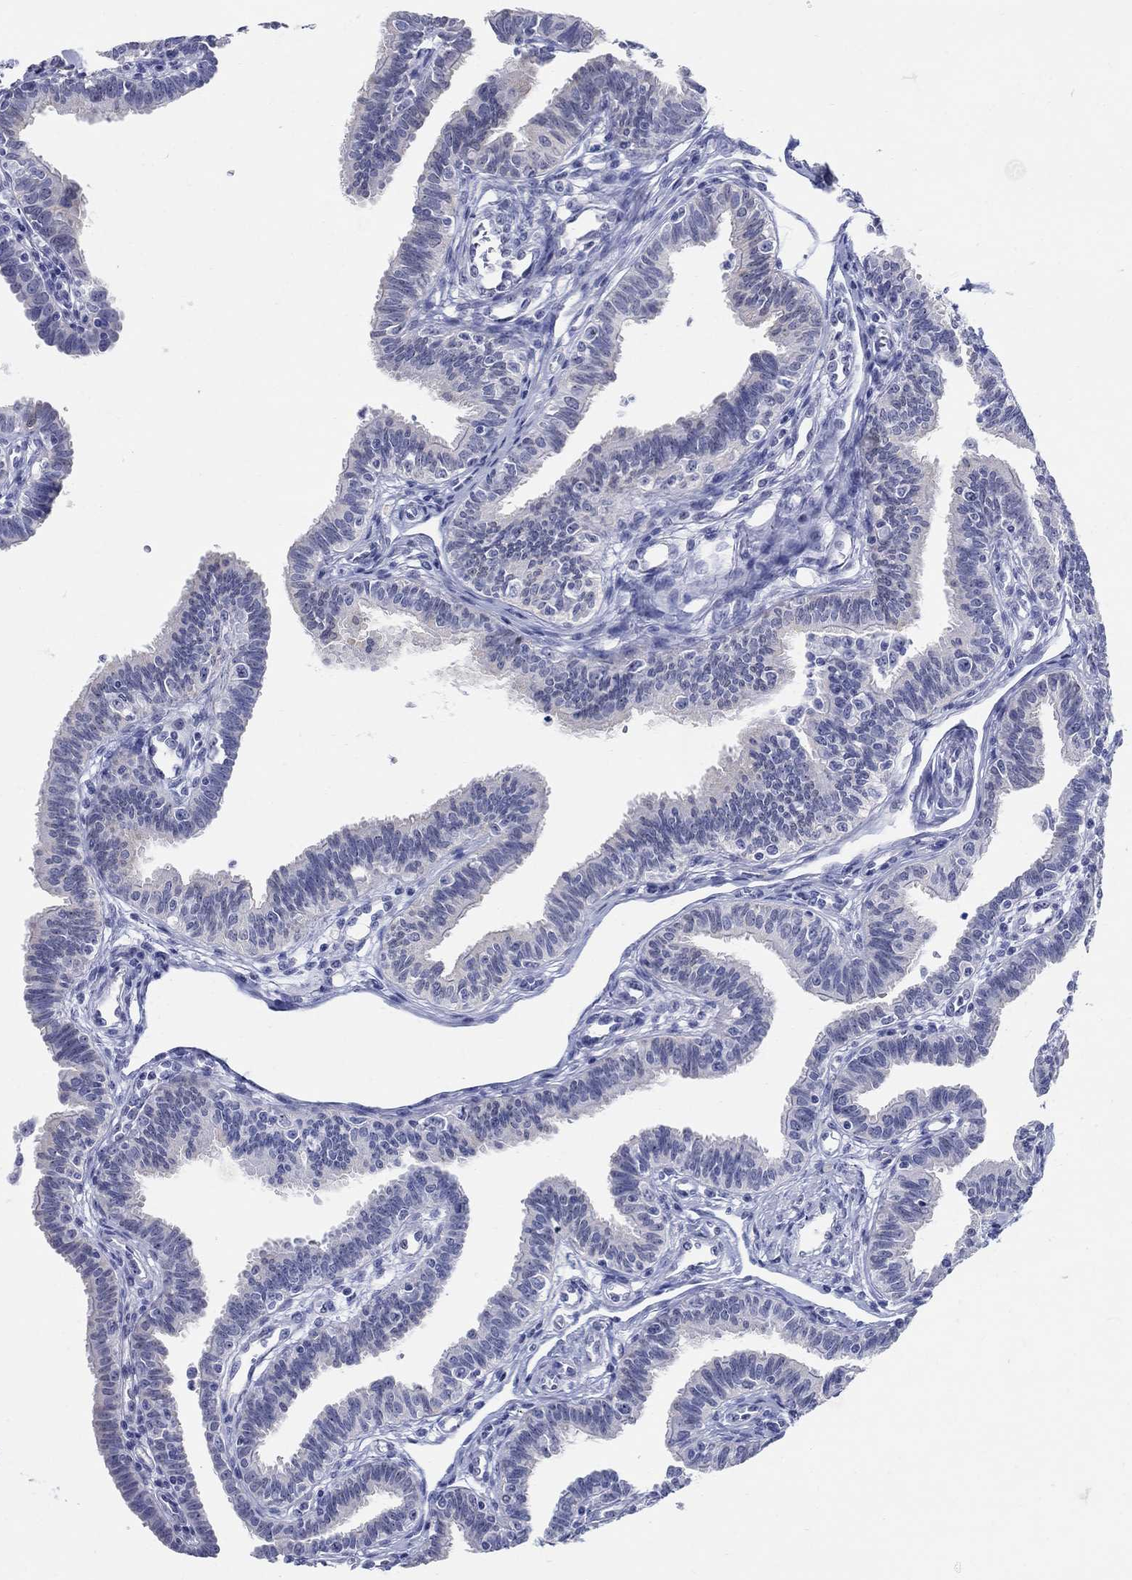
{"staining": {"intensity": "negative", "quantity": "none", "location": "none"}, "tissue": "fallopian tube", "cell_type": "Glandular cells", "image_type": "normal", "snomed": [{"axis": "morphology", "description": "Normal tissue, NOS"}, {"axis": "topography", "description": "Fallopian tube"}], "caption": "Glandular cells show no significant positivity in unremarkable fallopian tube. (DAB immunohistochemistry, high magnification).", "gene": "AKR1C1", "patient": {"sex": "female", "age": 36}}